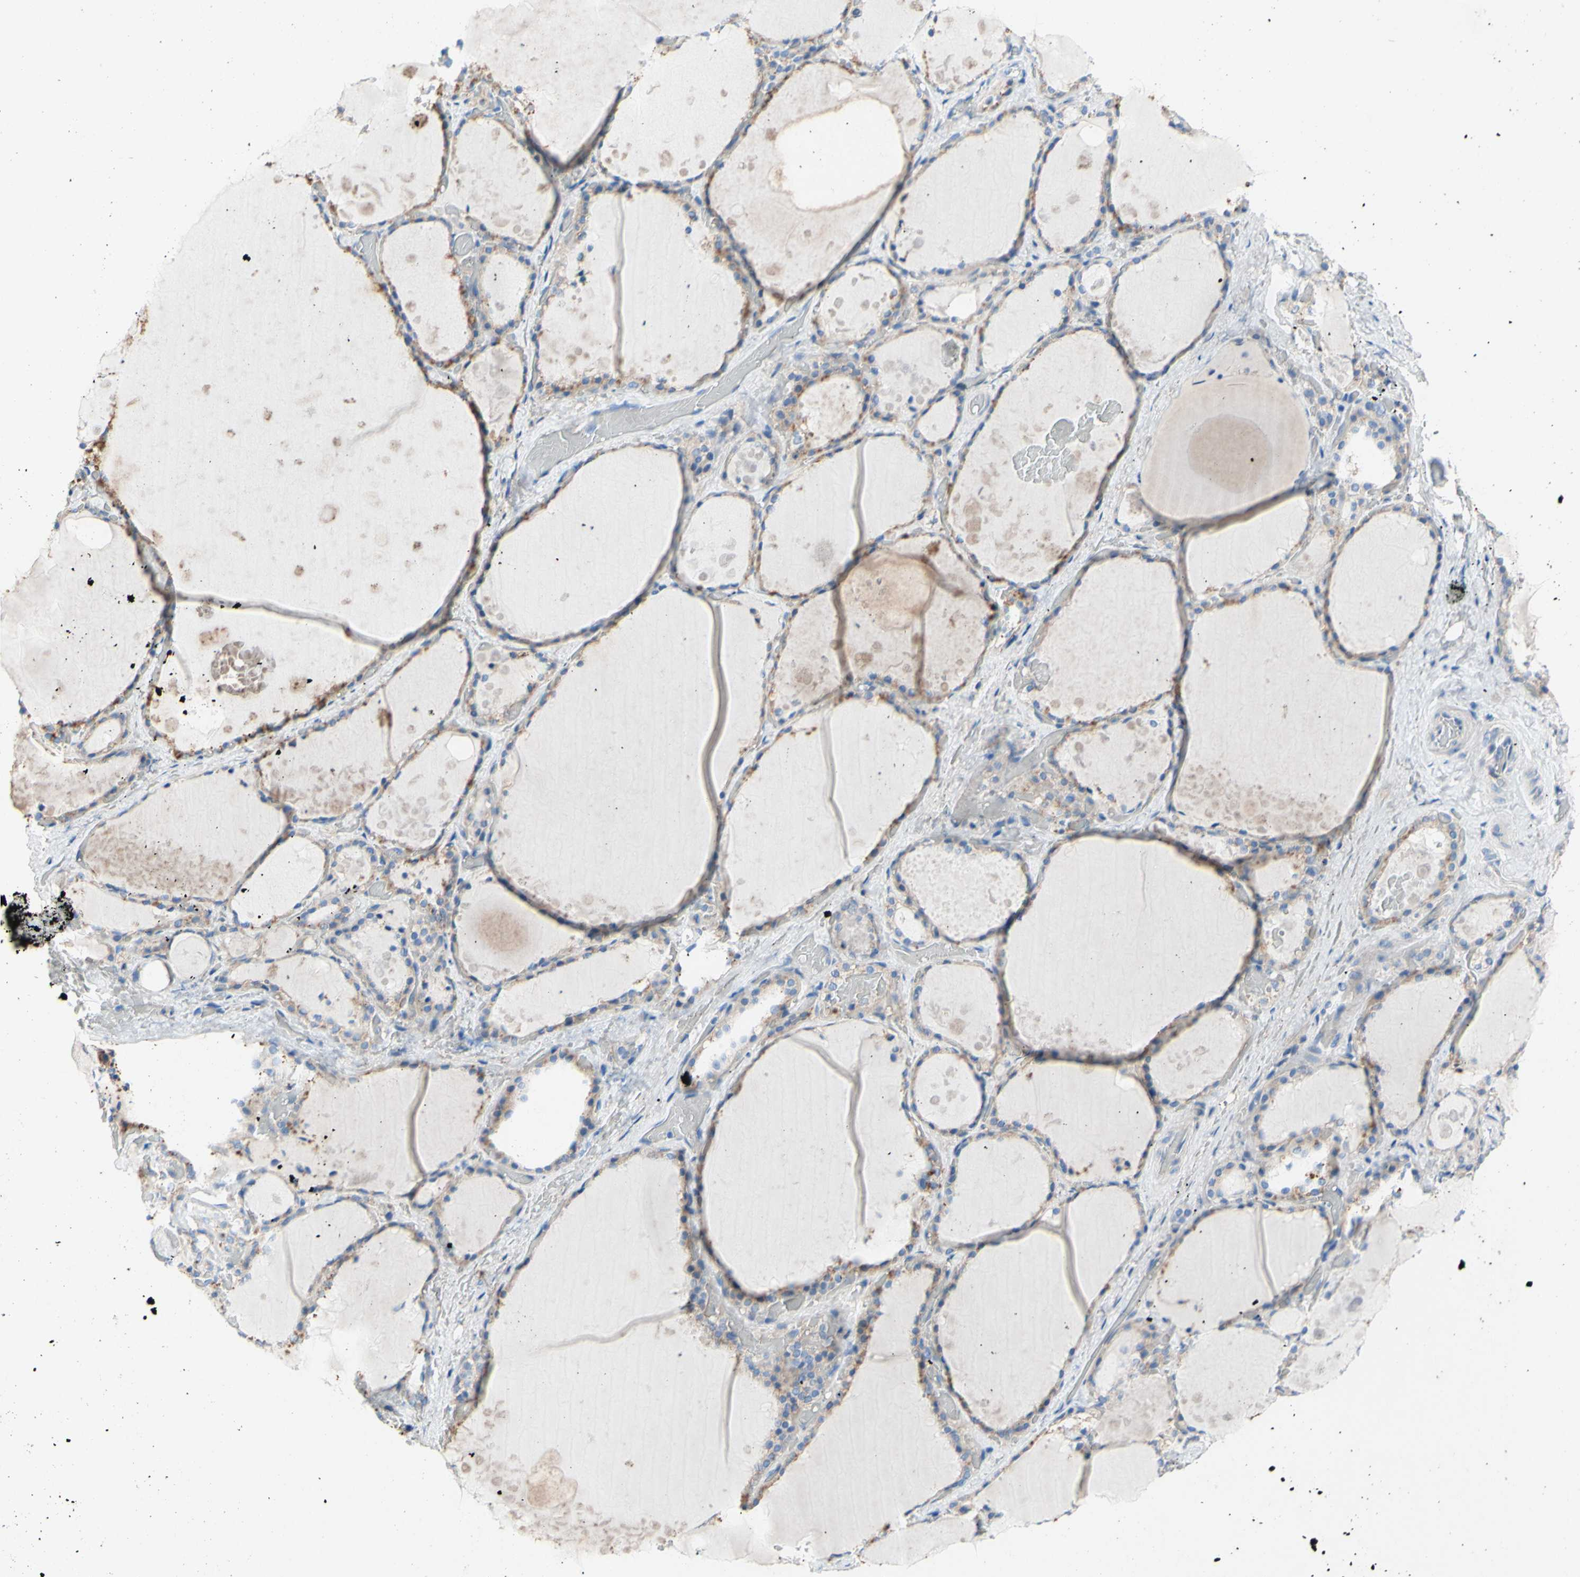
{"staining": {"intensity": "weak", "quantity": ">75%", "location": "cytoplasmic/membranous"}, "tissue": "thyroid gland", "cell_type": "Glandular cells", "image_type": "normal", "snomed": [{"axis": "morphology", "description": "Normal tissue, NOS"}, {"axis": "topography", "description": "Thyroid gland"}], "caption": "High-magnification brightfield microscopy of unremarkable thyroid gland stained with DAB (brown) and counterstained with hematoxylin (blue). glandular cells exhibit weak cytoplasmic/membranous positivity is seen in about>75% of cells.", "gene": "TMIGD2", "patient": {"sex": "male", "age": 61}}